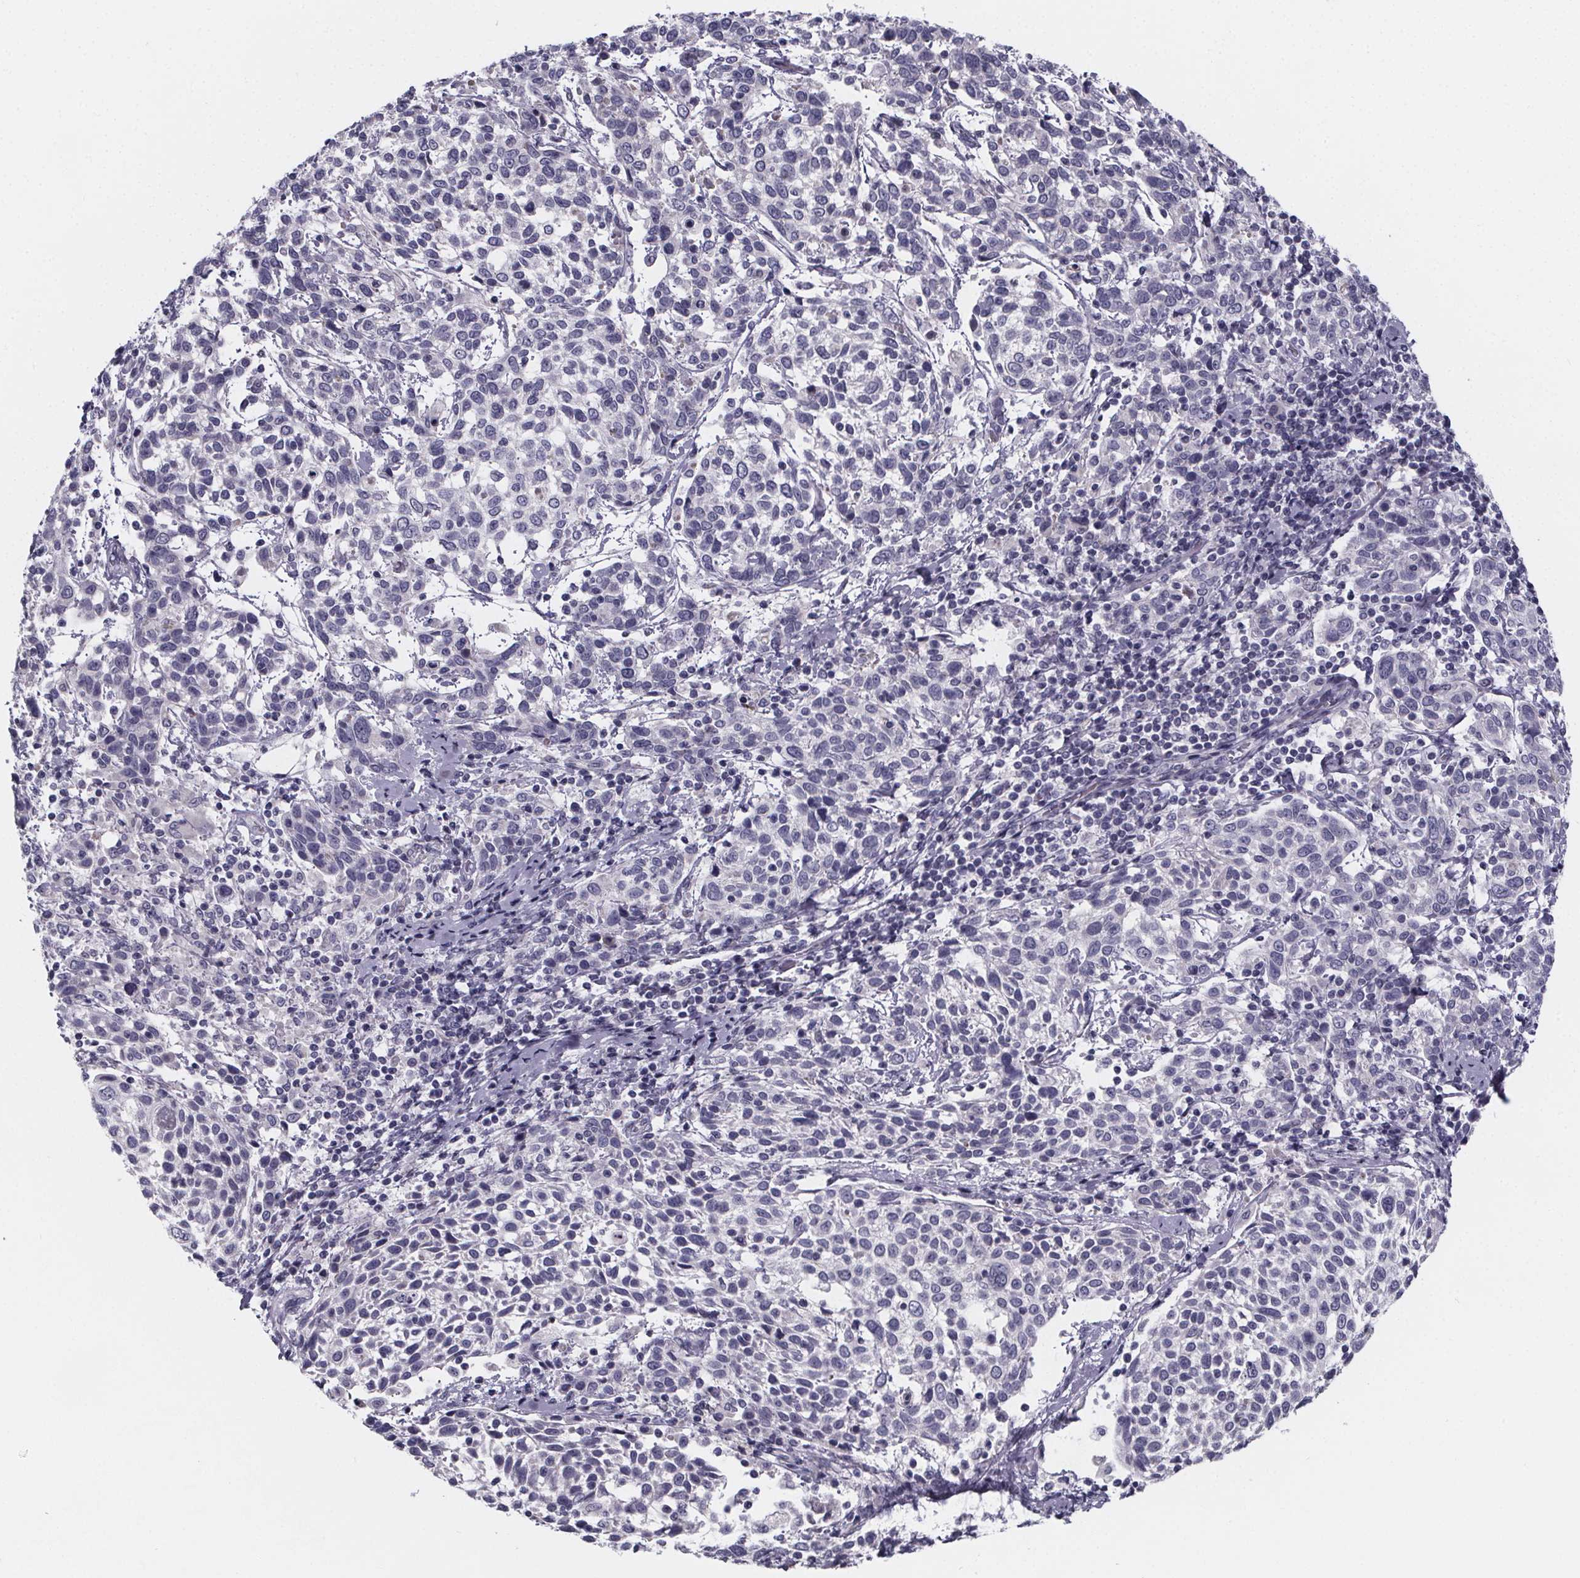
{"staining": {"intensity": "negative", "quantity": "none", "location": "none"}, "tissue": "cervical cancer", "cell_type": "Tumor cells", "image_type": "cancer", "snomed": [{"axis": "morphology", "description": "Squamous cell carcinoma, NOS"}, {"axis": "topography", "description": "Cervix"}], "caption": "IHC of human squamous cell carcinoma (cervical) exhibits no staining in tumor cells.", "gene": "PAH", "patient": {"sex": "female", "age": 61}}